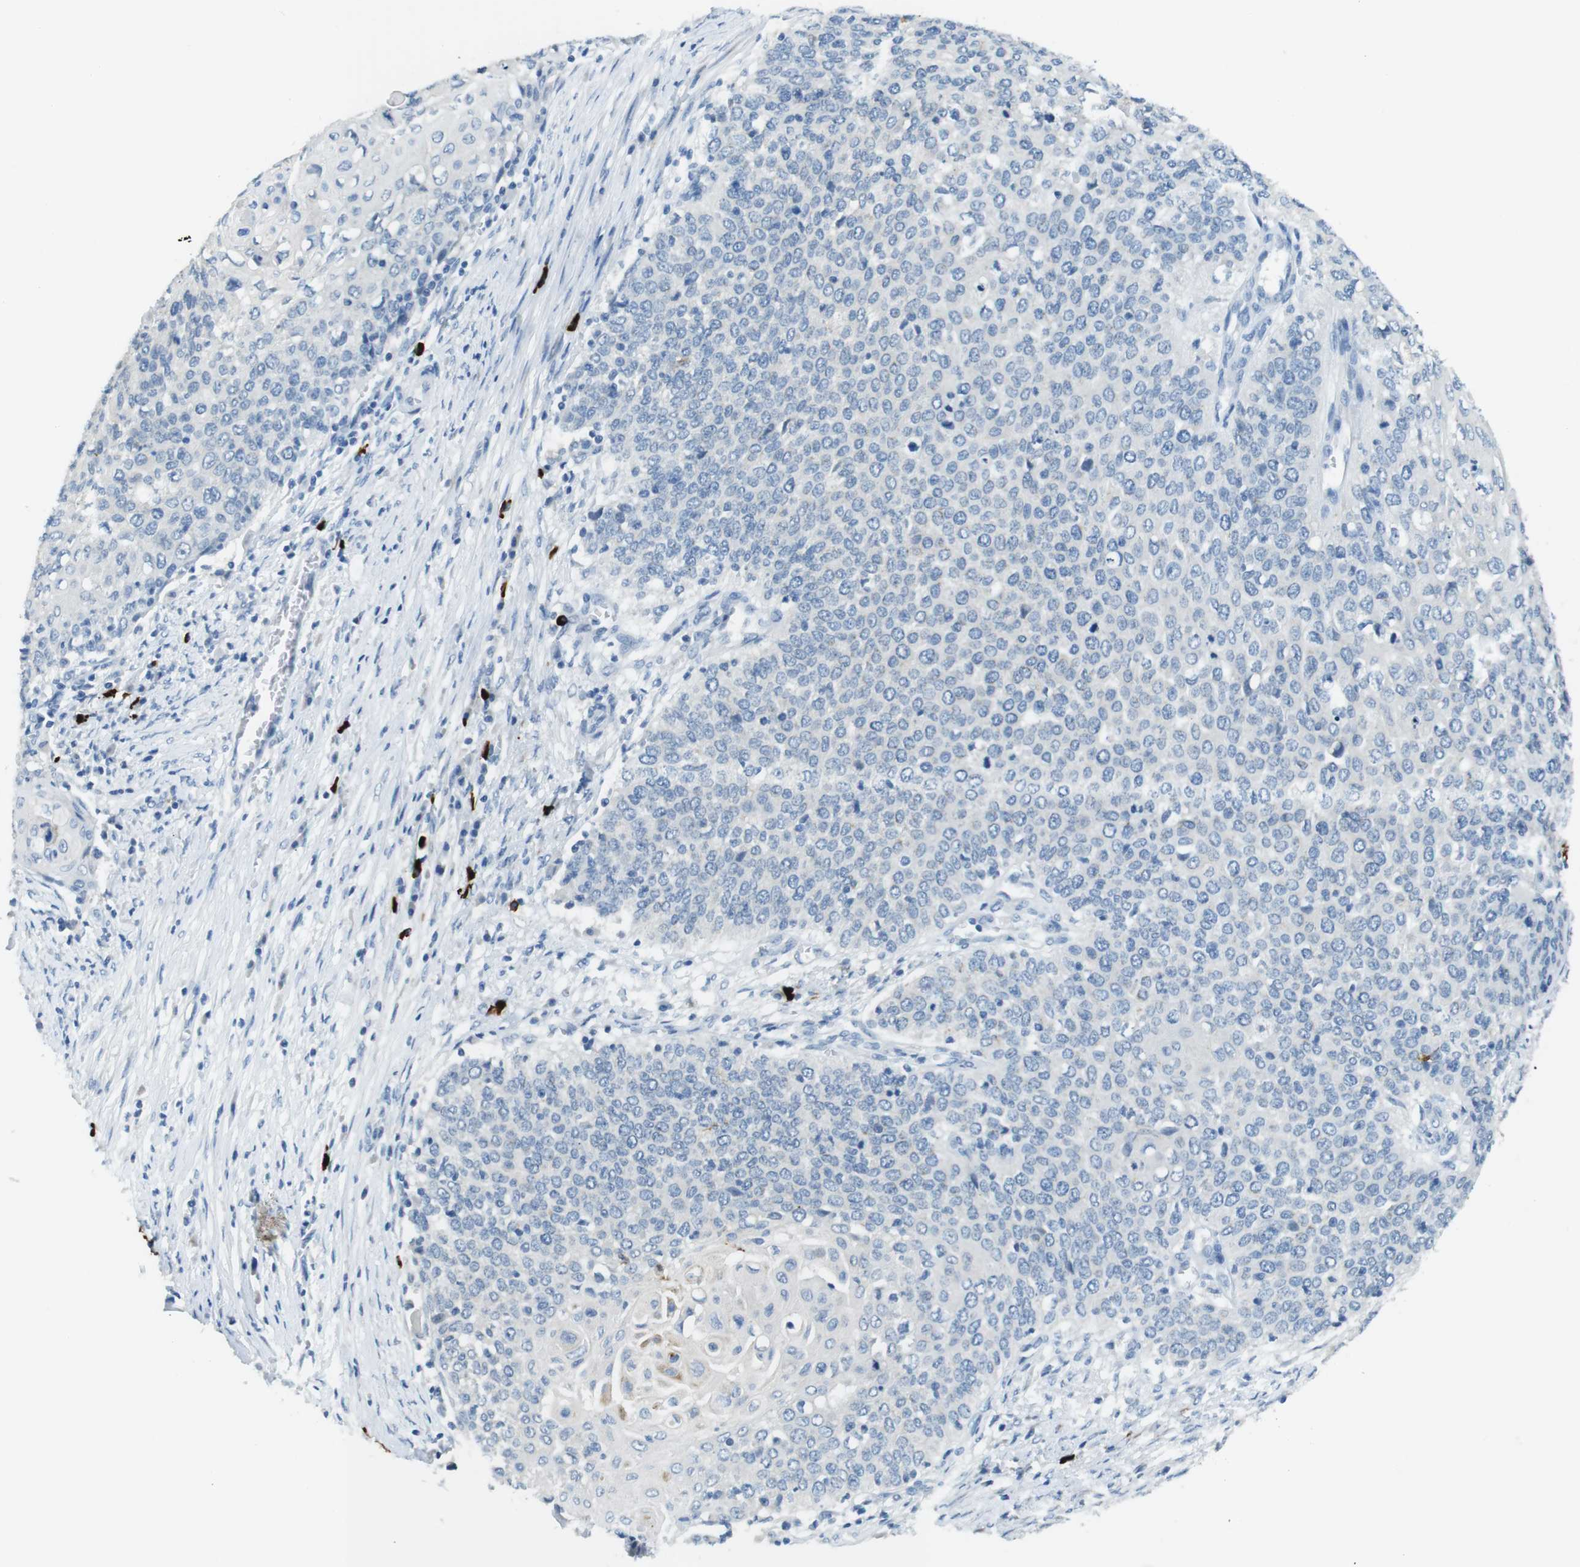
{"staining": {"intensity": "negative", "quantity": "none", "location": "none"}, "tissue": "cervical cancer", "cell_type": "Tumor cells", "image_type": "cancer", "snomed": [{"axis": "morphology", "description": "Squamous cell carcinoma, NOS"}, {"axis": "topography", "description": "Cervix"}], "caption": "High magnification brightfield microscopy of cervical cancer stained with DAB (brown) and counterstained with hematoxylin (blue): tumor cells show no significant expression. (DAB IHC visualized using brightfield microscopy, high magnification).", "gene": "SLC35A3", "patient": {"sex": "female", "age": 39}}